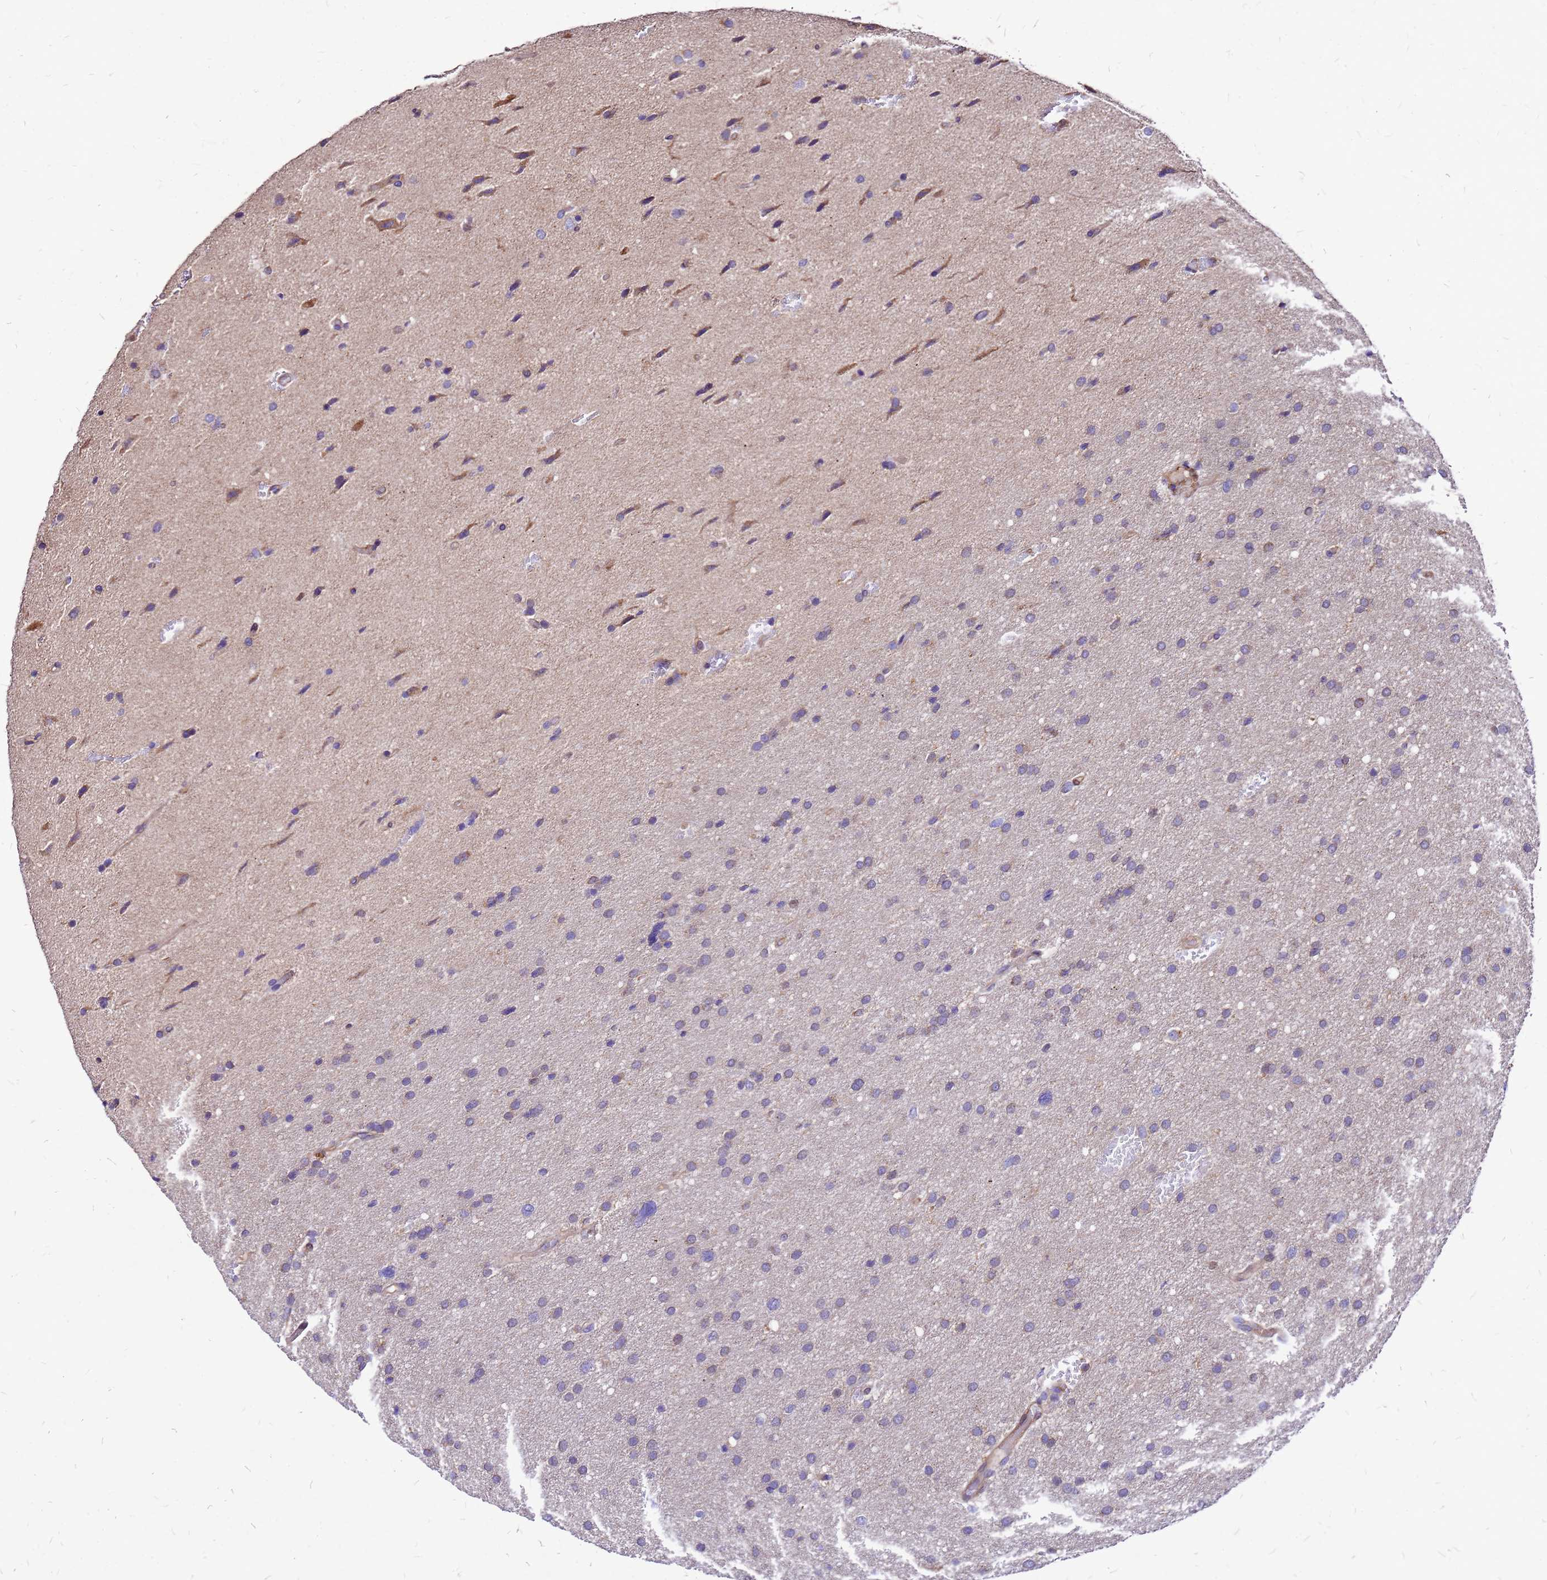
{"staining": {"intensity": "negative", "quantity": "none", "location": "none"}, "tissue": "glioma", "cell_type": "Tumor cells", "image_type": "cancer", "snomed": [{"axis": "morphology", "description": "Glioma, malignant, High grade"}, {"axis": "topography", "description": "Cerebral cortex"}], "caption": "DAB (3,3'-diaminobenzidine) immunohistochemical staining of human malignant high-grade glioma demonstrates no significant positivity in tumor cells.", "gene": "DUSP23", "patient": {"sex": "female", "age": 36}}